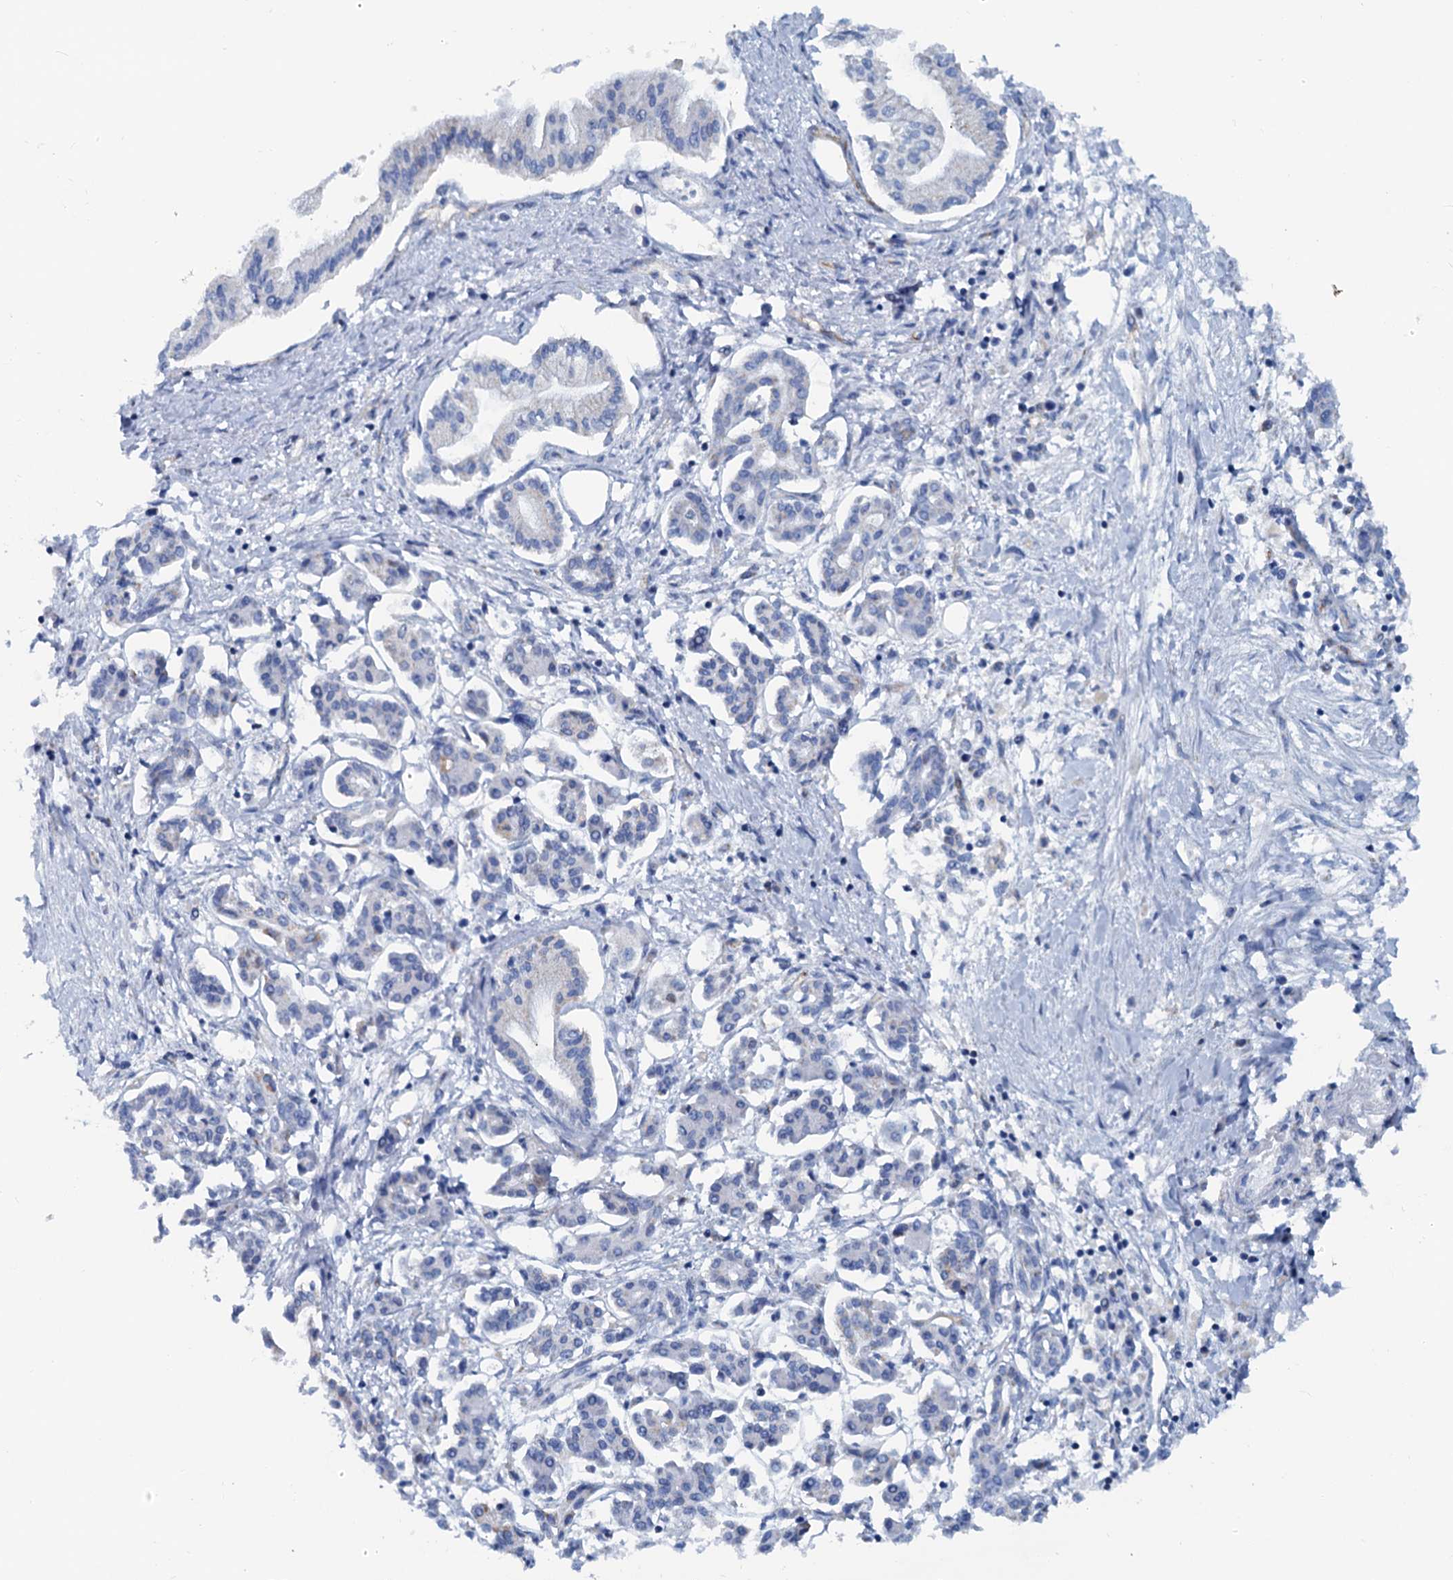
{"staining": {"intensity": "negative", "quantity": "none", "location": "none"}, "tissue": "pancreatic cancer", "cell_type": "Tumor cells", "image_type": "cancer", "snomed": [{"axis": "morphology", "description": "Adenocarcinoma, NOS"}, {"axis": "topography", "description": "Pancreas"}], "caption": "A micrograph of pancreatic adenocarcinoma stained for a protein demonstrates no brown staining in tumor cells. The staining is performed using DAB (3,3'-diaminobenzidine) brown chromogen with nuclei counter-stained in using hematoxylin.", "gene": "SLC1A3", "patient": {"sex": "female", "age": 50}}